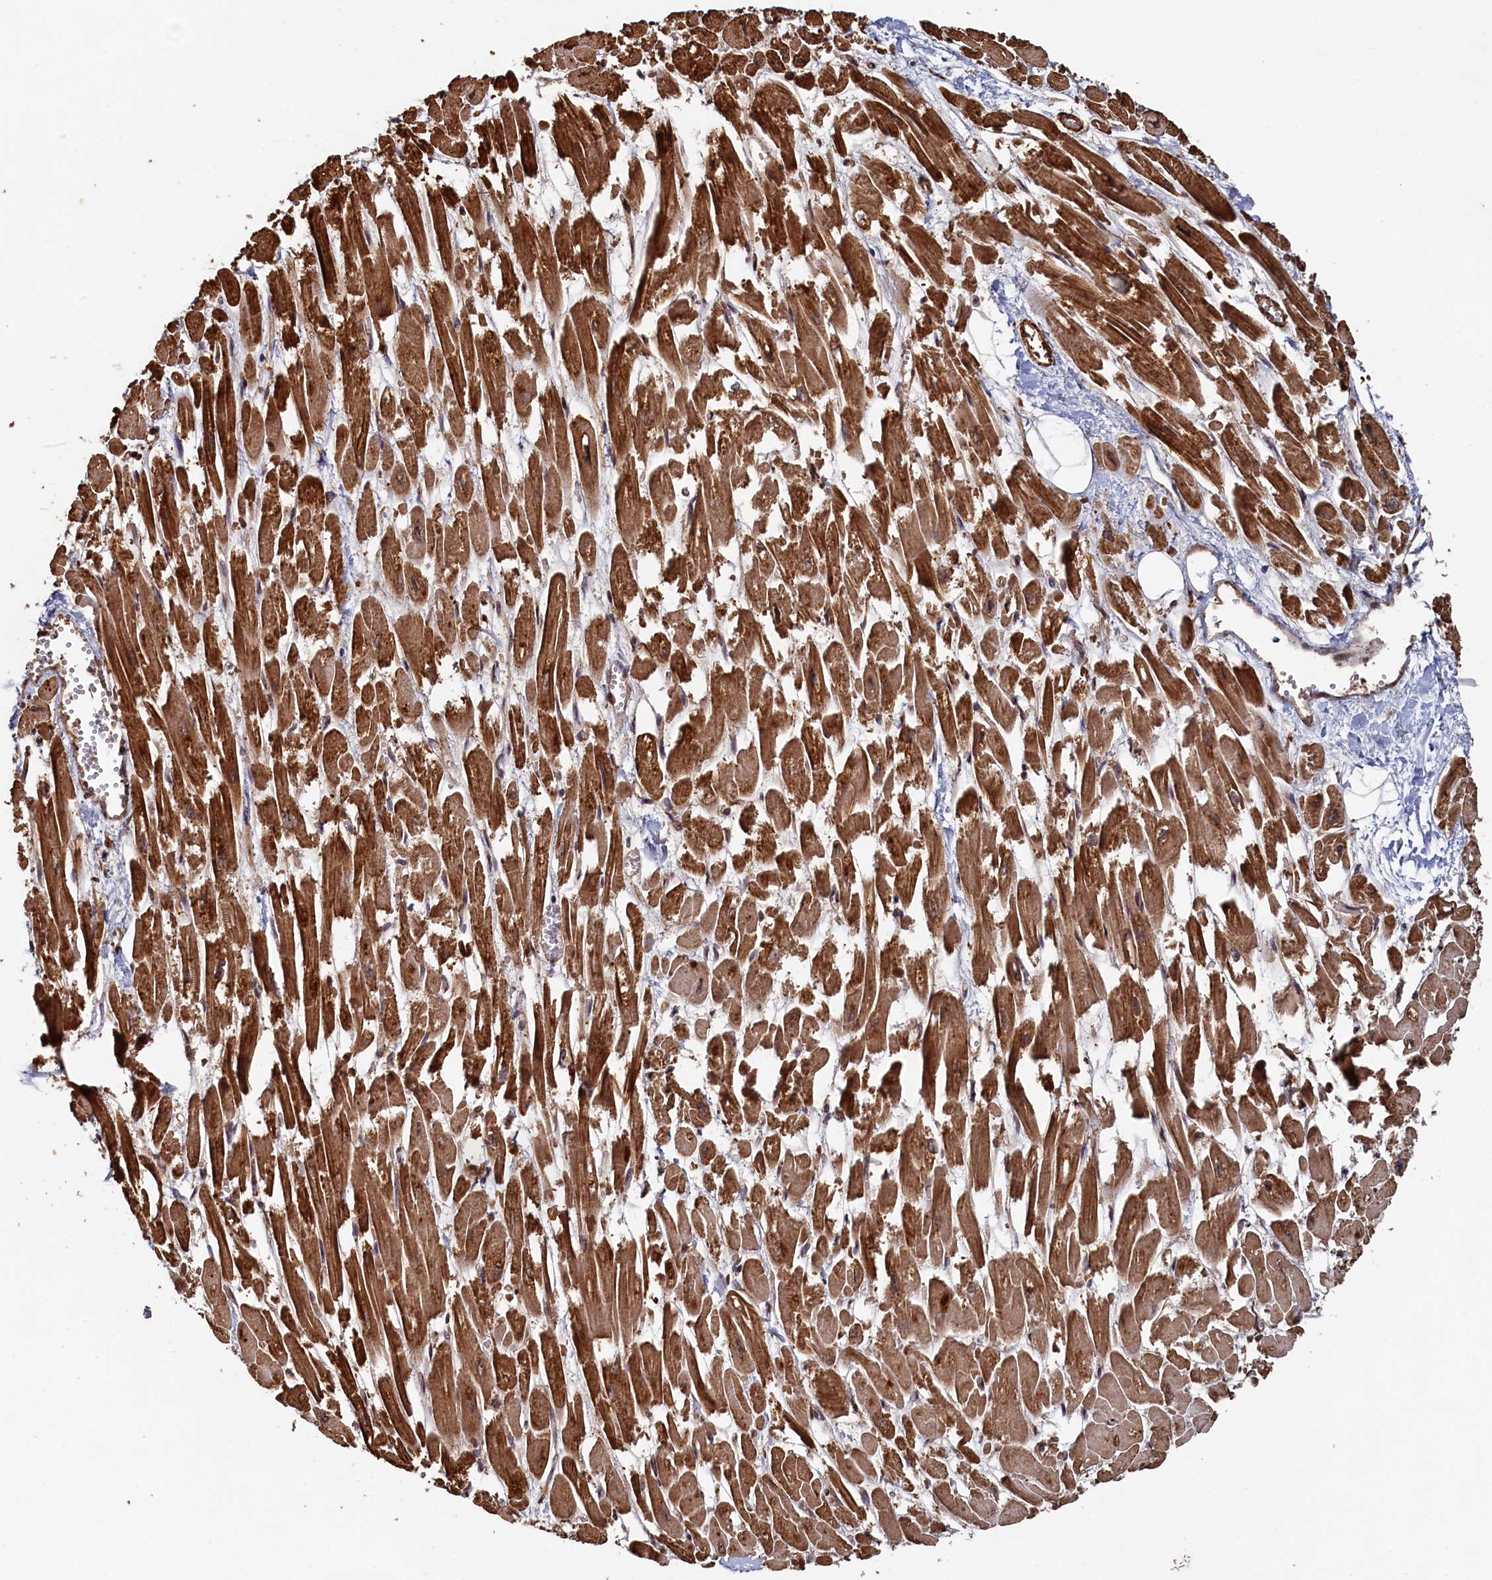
{"staining": {"intensity": "strong", "quantity": ">75%", "location": "cytoplasmic/membranous"}, "tissue": "heart muscle", "cell_type": "Cardiomyocytes", "image_type": "normal", "snomed": [{"axis": "morphology", "description": "Normal tissue, NOS"}, {"axis": "topography", "description": "Heart"}], "caption": "Approximately >75% of cardiomyocytes in normal heart muscle show strong cytoplasmic/membranous protein expression as visualized by brown immunohistochemical staining.", "gene": "PIGN", "patient": {"sex": "male", "age": 54}}